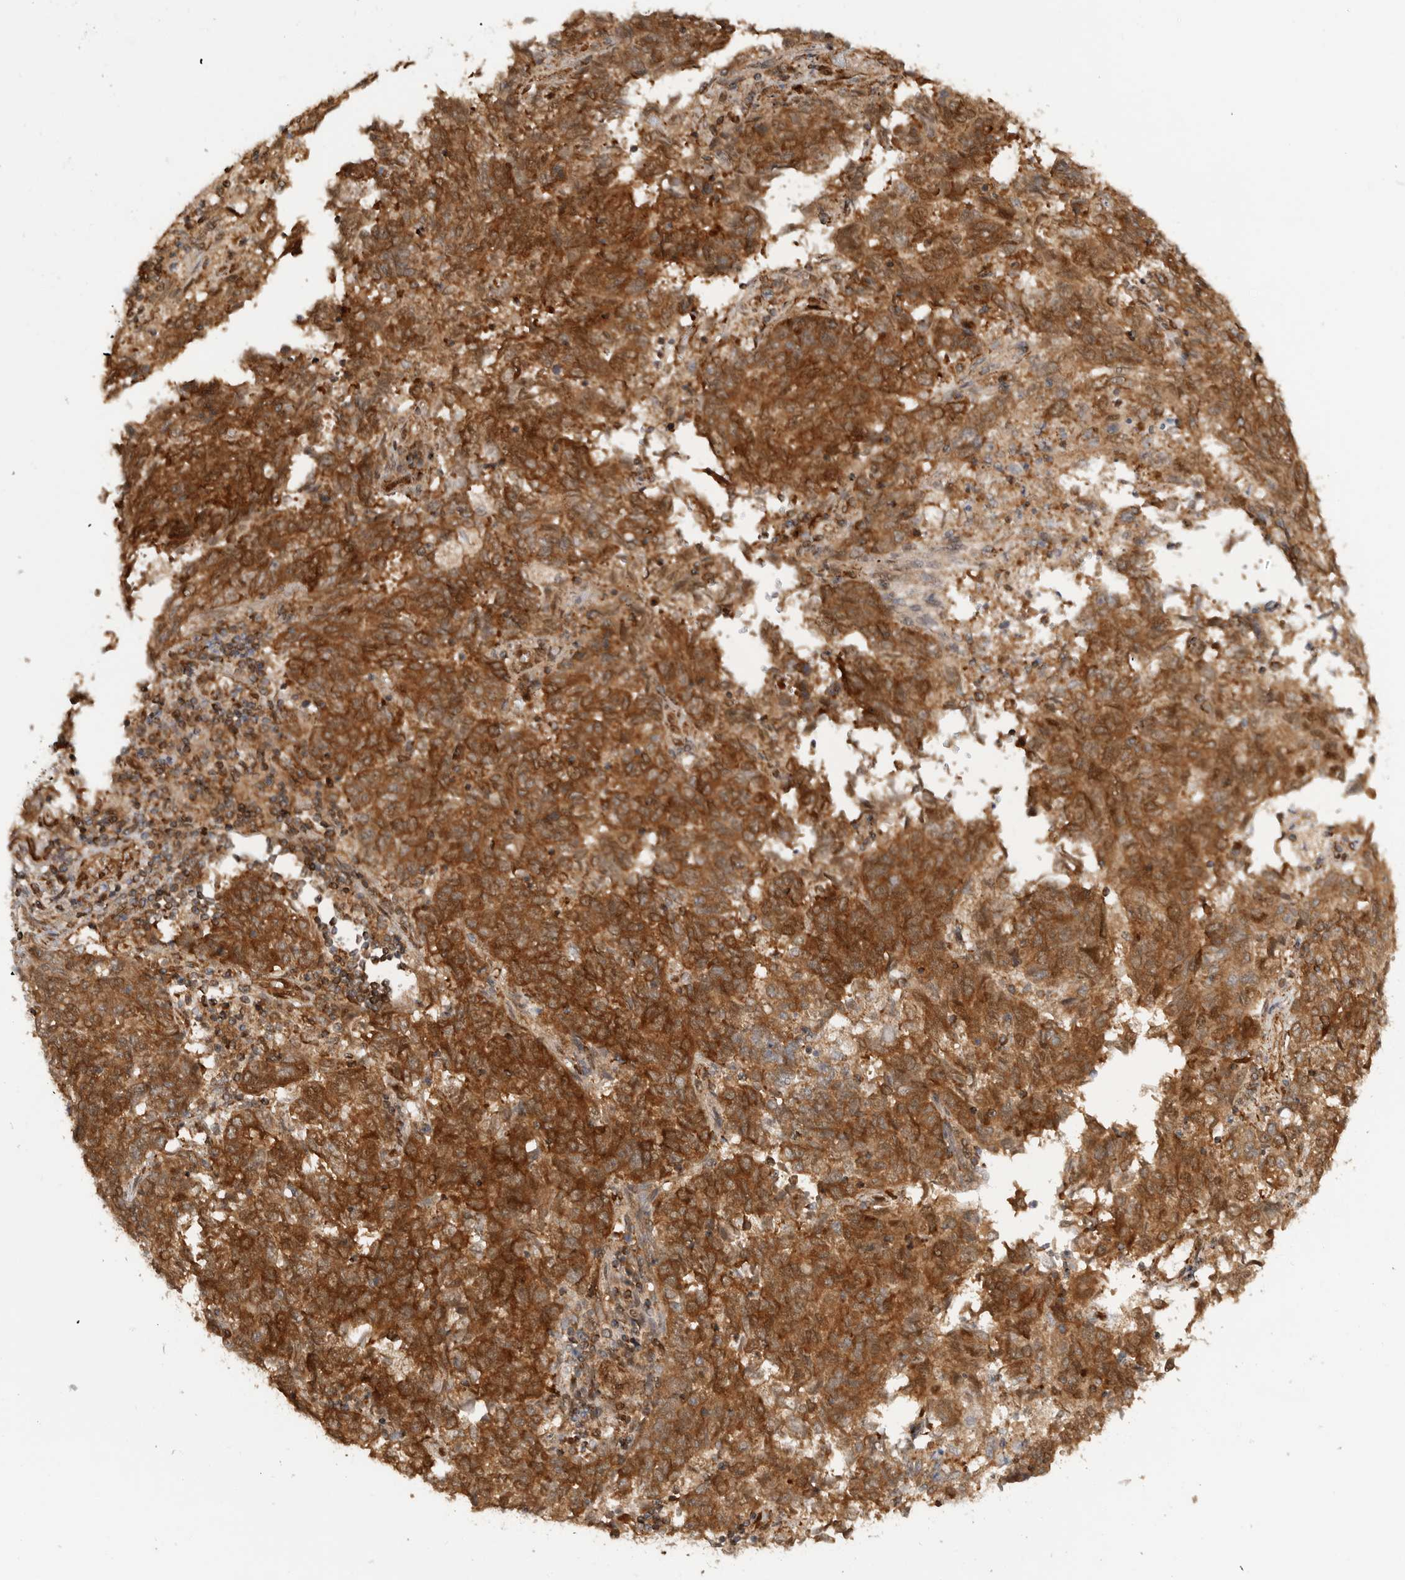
{"staining": {"intensity": "strong", "quantity": ">75%", "location": "cytoplasmic/membranous"}, "tissue": "endometrial cancer", "cell_type": "Tumor cells", "image_type": "cancer", "snomed": [{"axis": "morphology", "description": "Adenocarcinoma, NOS"}, {"axis": "topography", "description": "Endometrium"}], "caption": "IHC (DAB) staining of human endometrial cancer reveals strong cytoplasmic/membranous protein expression in about >75% of tumor cells.", "gene": "DCAF8", "patient": {"sex": "female", "age": 80}}